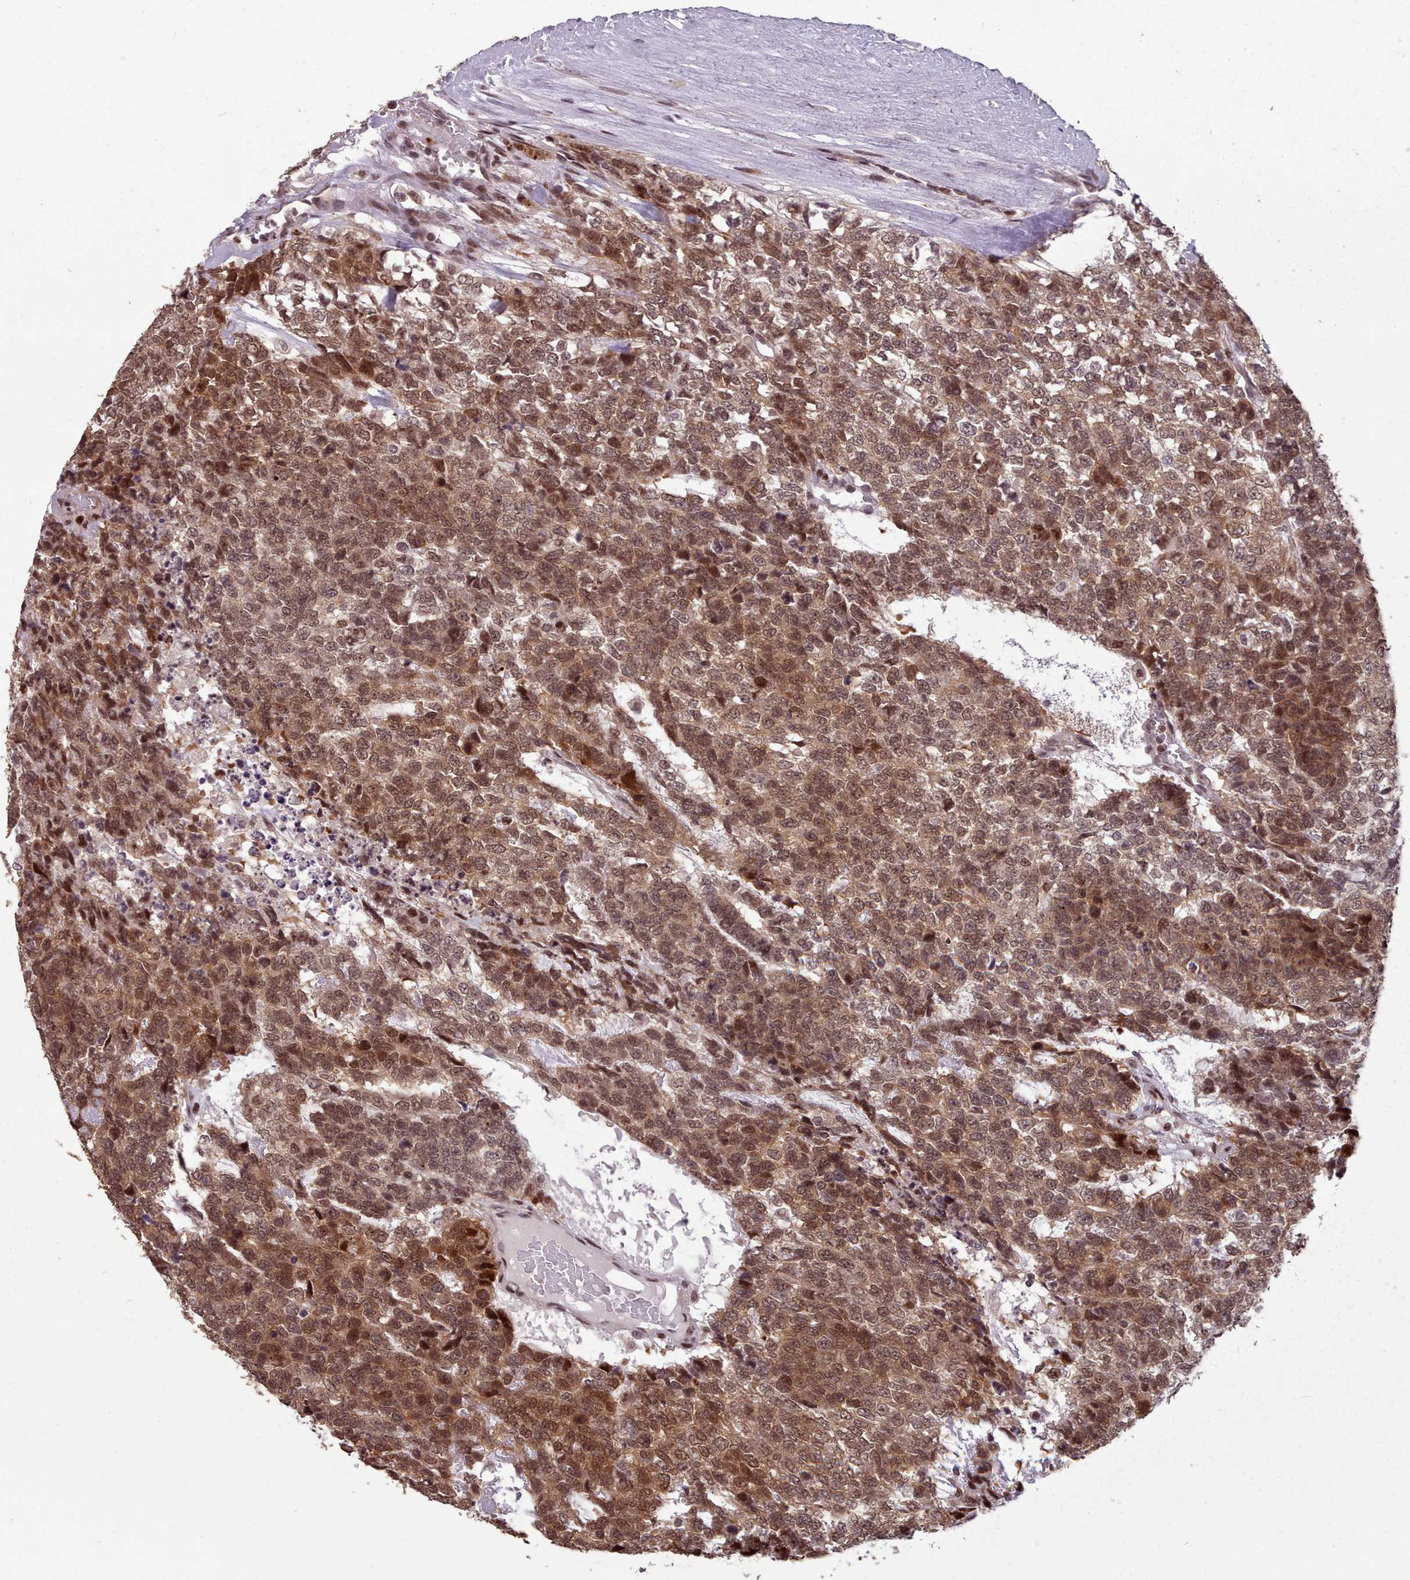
{"staining": {"intensity": "moderate", "quantity": ">75%", "location": "cytoplasmic/membranous,nuclear"}, "tissue": "testis cancer", "cell_type": "Tumor cells", "image_type": "cancer", "snomed": [{"axis": "morphology", "description": "Carcinoma, Embryonal, NOS"}, {"axis": "topography", "description": "Testis"}], "caption": "High-magnification brightfield microscopy of embryonal carcinoma (testis) stained with DAB (3,3'-diaminobenzidine) (brown) and counterstained with hematoxylin (blue). tumor cells exhibit moderate cytoplasmic/membranous and nuclear expression is present in approximately>75% of cells.", "gene": "ENSA", "patient": {"sex": "male", "age": 23}}